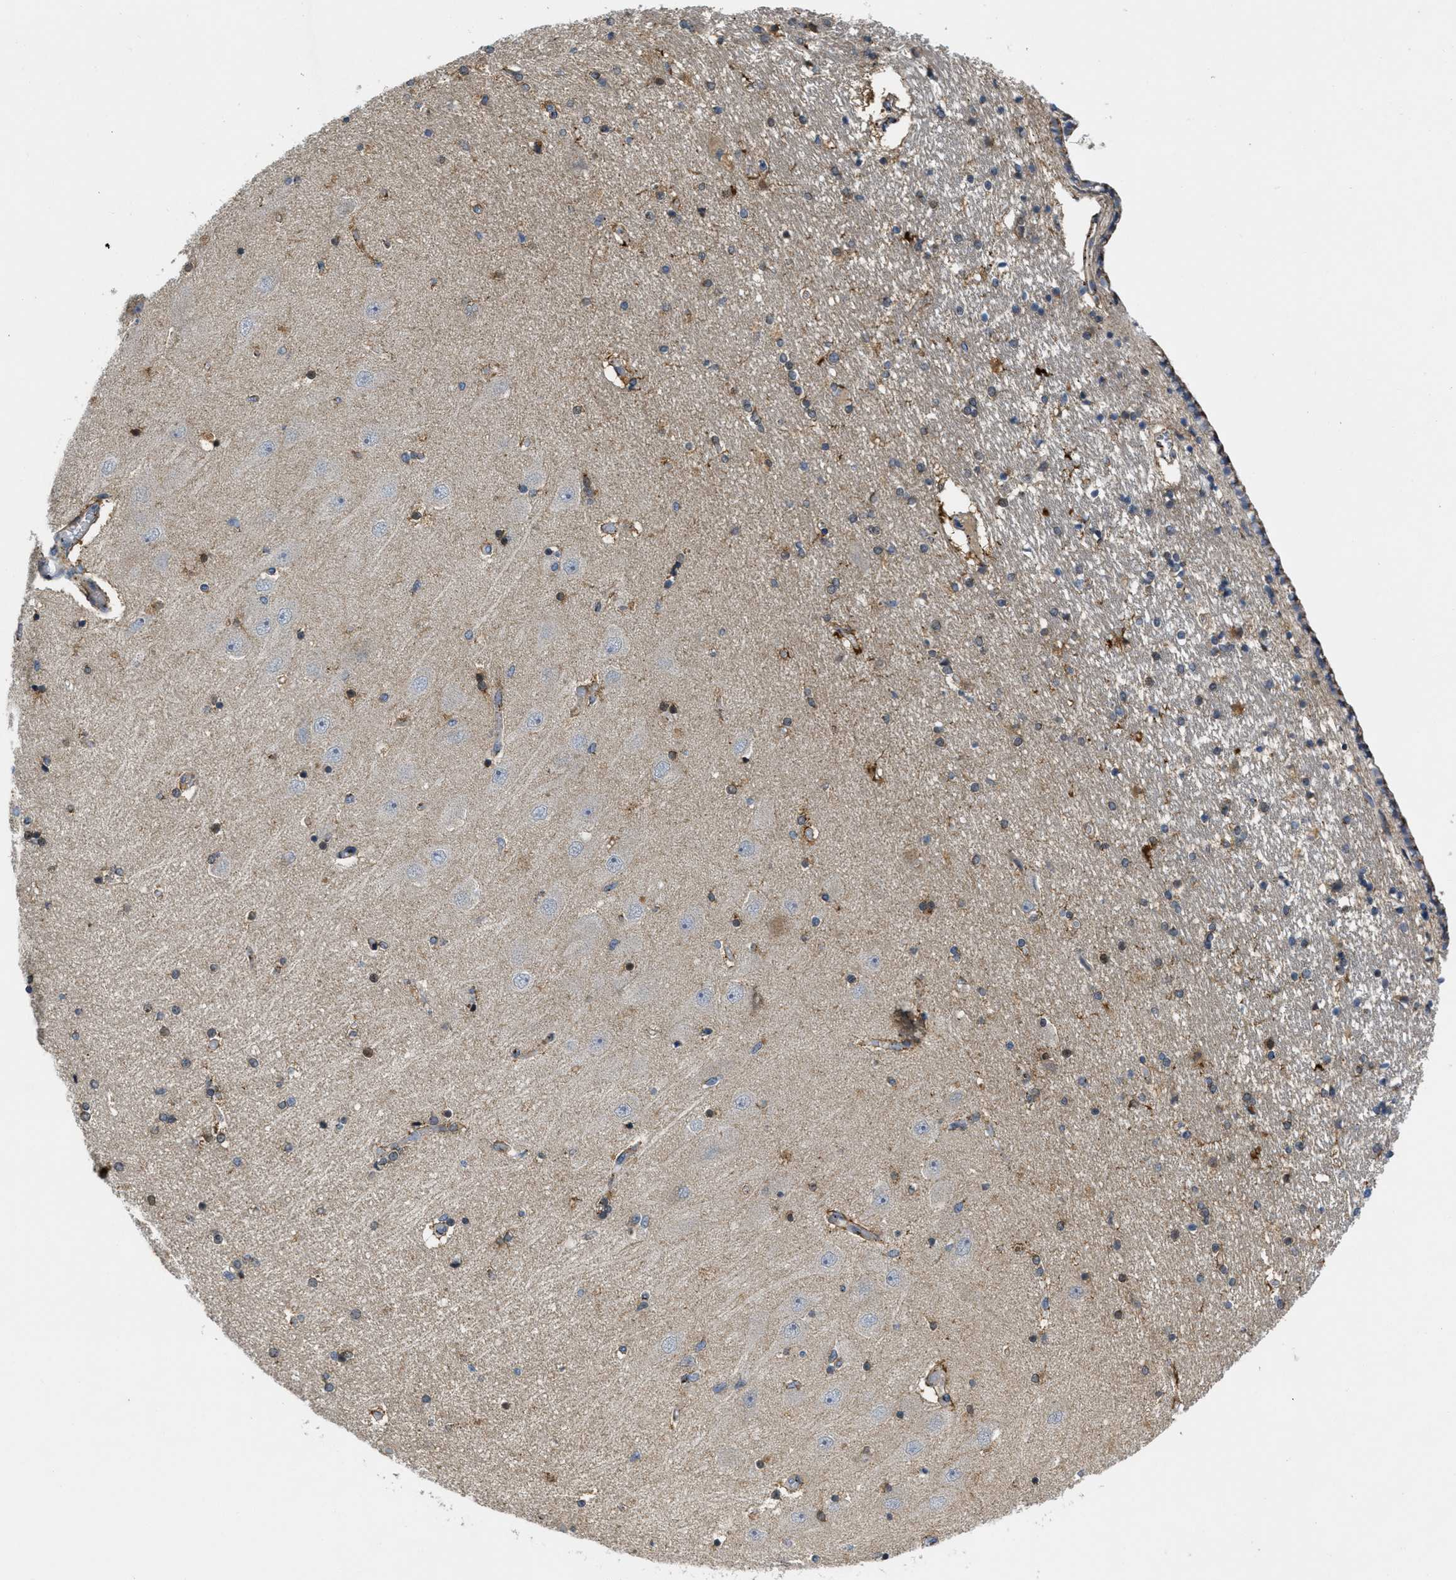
{"staining": {"intensity": "moderate", "quantity": "<25%", "location": "cytoplasmic/membranous"}, "tissue": "hippocampus", "cell_type": "Glial cells", "image_type": "normal", "snomed": [{"axis": "morphology", "description": "Normal tissue, NOS"}, {"axis": "topography", "description": "Hippocampus"}], "caption": "Glial cells reveal low levels of moderate cytoplasmic/membranous staining in about <25% of cells in normal hippocampus. The protein of interest is stained brown, and the nuclei are stained in blue (DAB IHC with brightfield microscopy, high magnification).", "gene": "ZNF70", "patient": {"sex": "female", "age": 54}}